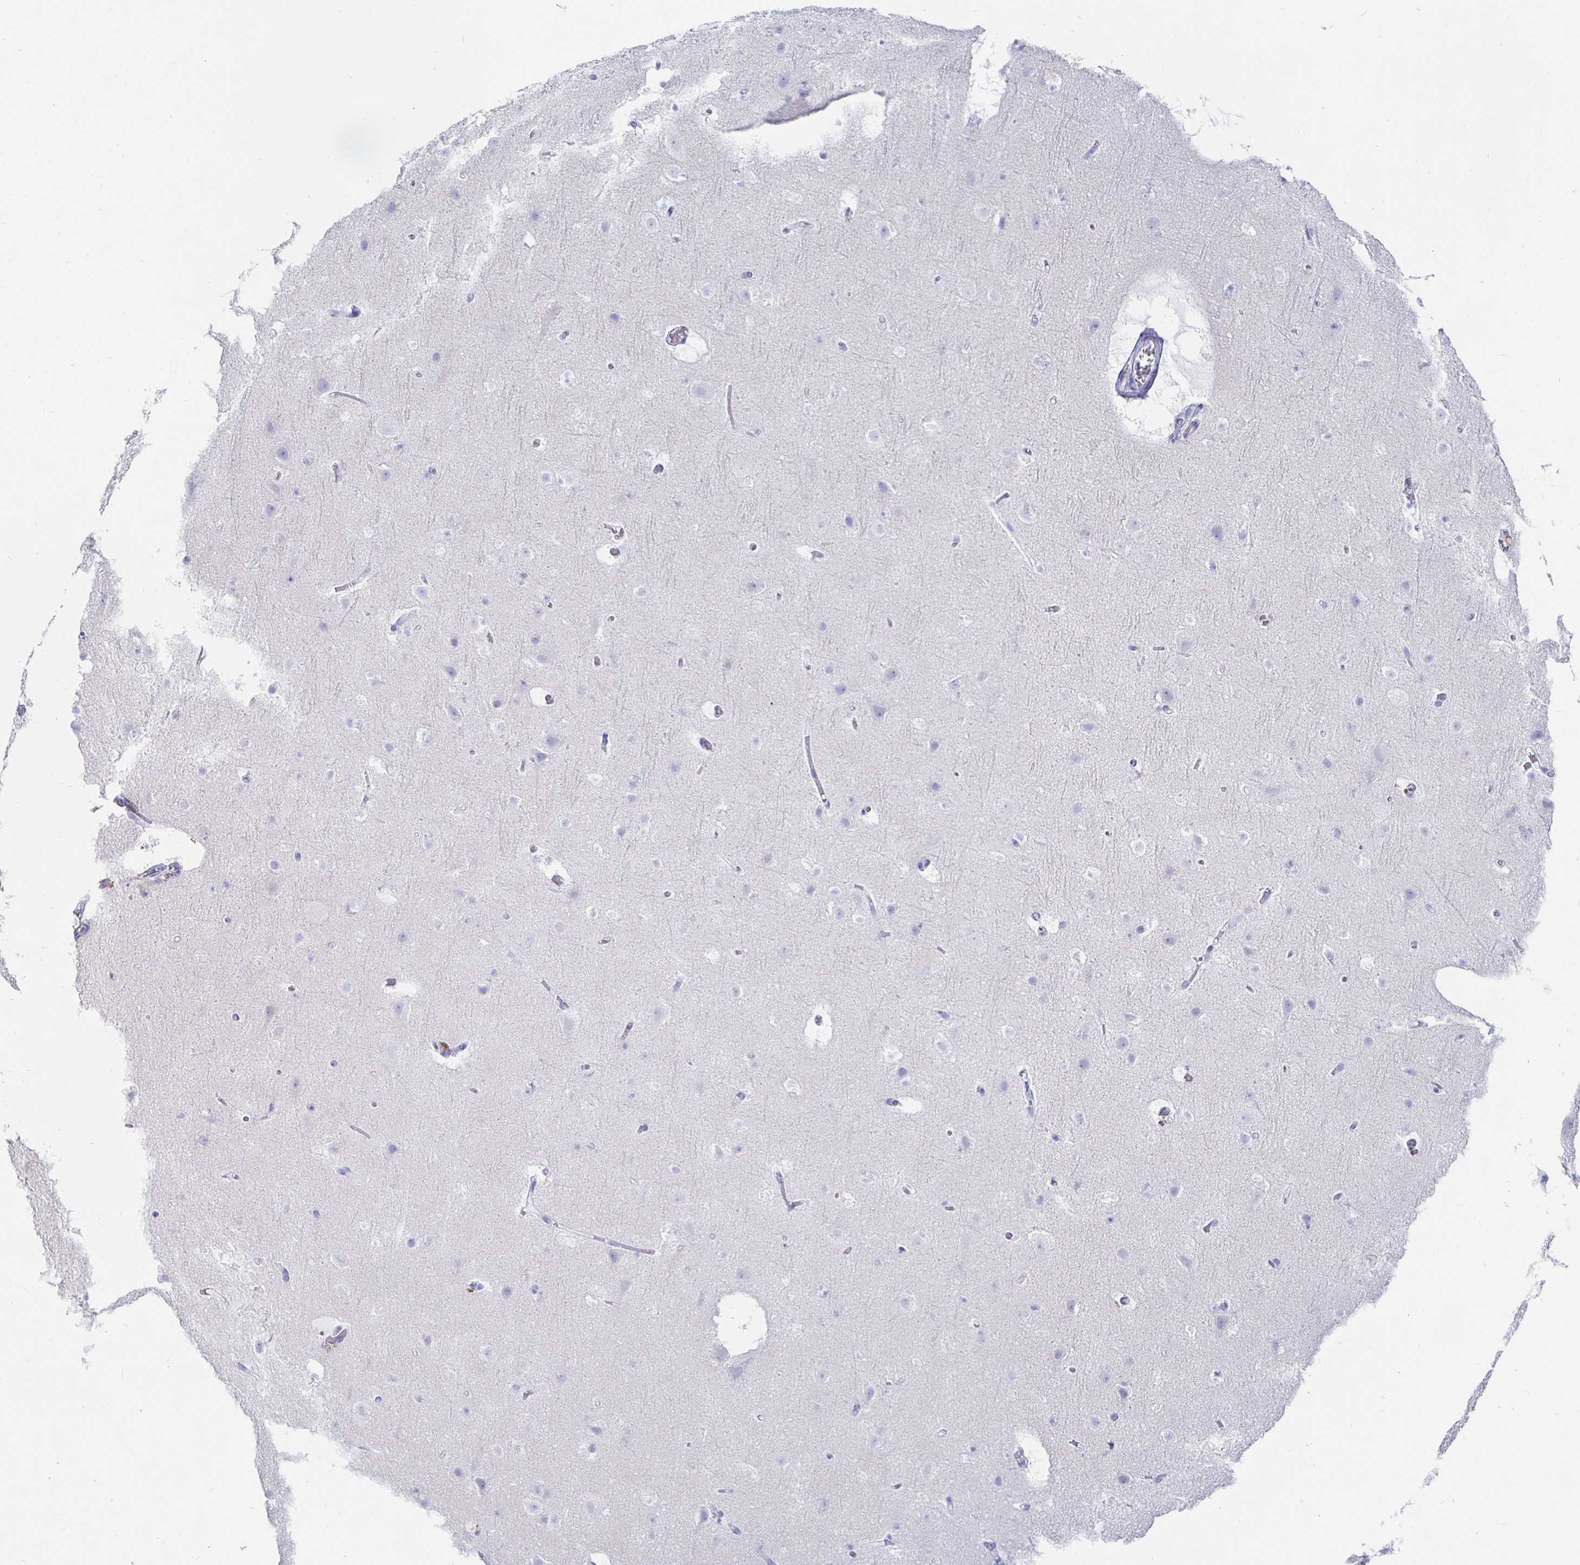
{"staining": {"intensity": "negative", "quantity": "none", "location": "none"}, "tissue": "cerebral cortex", "cell_type": "Endothelial cells", "image_type": "normal", "snomed": [{"axis": "morphology", "description": "Normal tissue, NOS"}, {"axis": "topography", "description": "Cerebral cortex"}], "caption": "An immunohistochemistry (IHC) histopathology image of unremarkable cerebral cortex is shown. There is no staining in endothelial cells of cerebral cortex.", "gene": "CLCA1", "patient": {"sex": "female", "age": 42}}